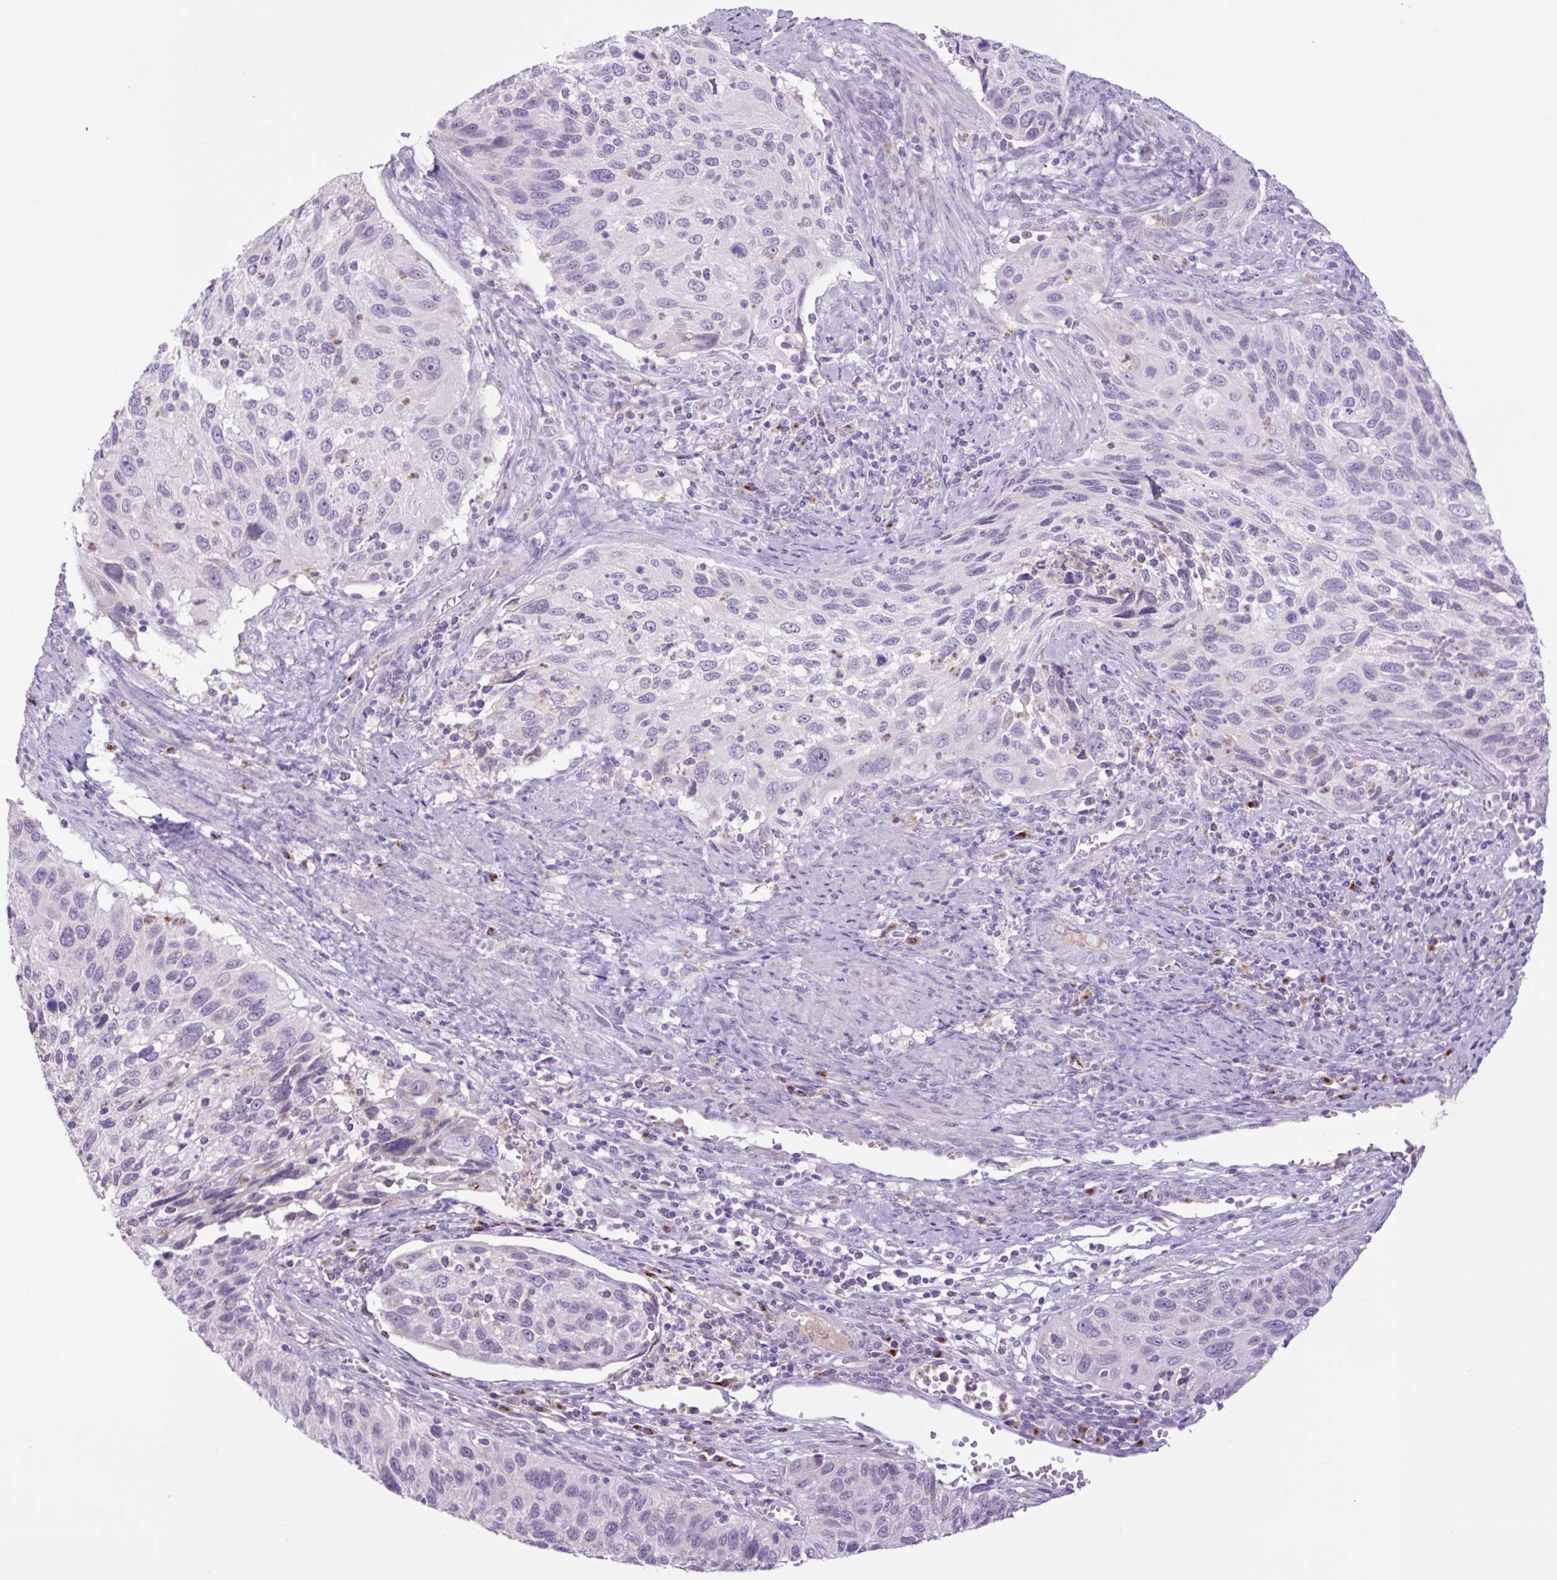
{"staining": {"intensity": "negative", "quantity": "none", "location": "none"}, "tissue": "cervical cancer", "cell_type": "Tumor cells", "image_type": "cancer", "snomed": [{"axis": "morphology", "description": "Squamous cell carcinoma, NOS"}, {"axis": "topography", "description": "Cervix"}], "caption": "This micrograph is of squamous cell carcinoma (cervical) stained with immunohistochemistry to label a protein in brown with the nuclei are counter-stained blue. There is no positivity in tumor cells. Nuclei are stained in blue.", "gene": "MFSD3", "patient": {"sex": "female", "age": 70}}